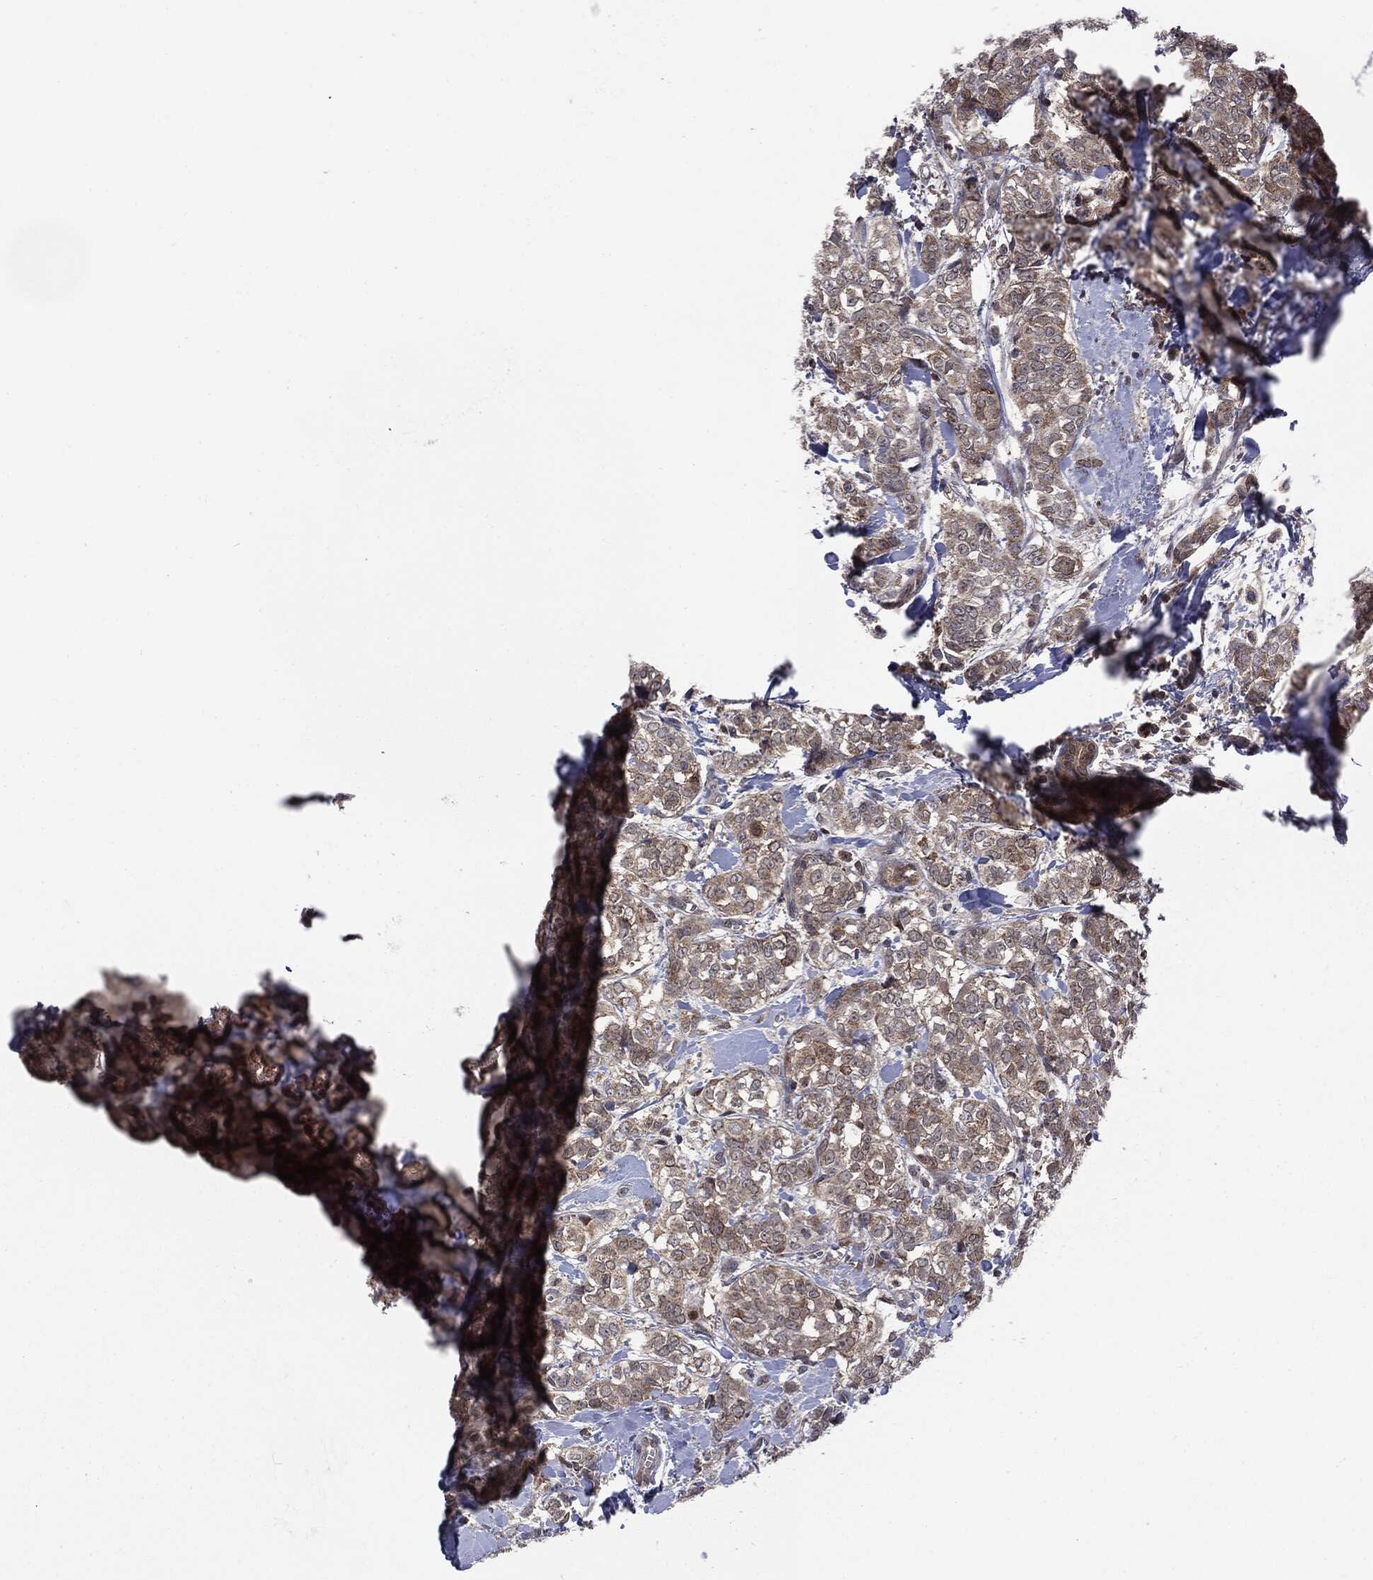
{"staining": {"intensity": "weak", "quantity": "<25%", "location": "cytoplasmic/membranous"}, "tissue": "breast cancer", "cell_type": "Tumor cells", "image_type": "cancer", "snomed": [{"axis": "morphology", "description": "Duct carcinoma"}, {"axis": "topography", "description": "Breast"}], "caption": "Immunohistochemical staining of human breast cancer (invasive ductal carcinoma) displays no significant positivity in tumor cells.", "gene": "PTPA", "patient": {"sex": "female", "age": 61}}